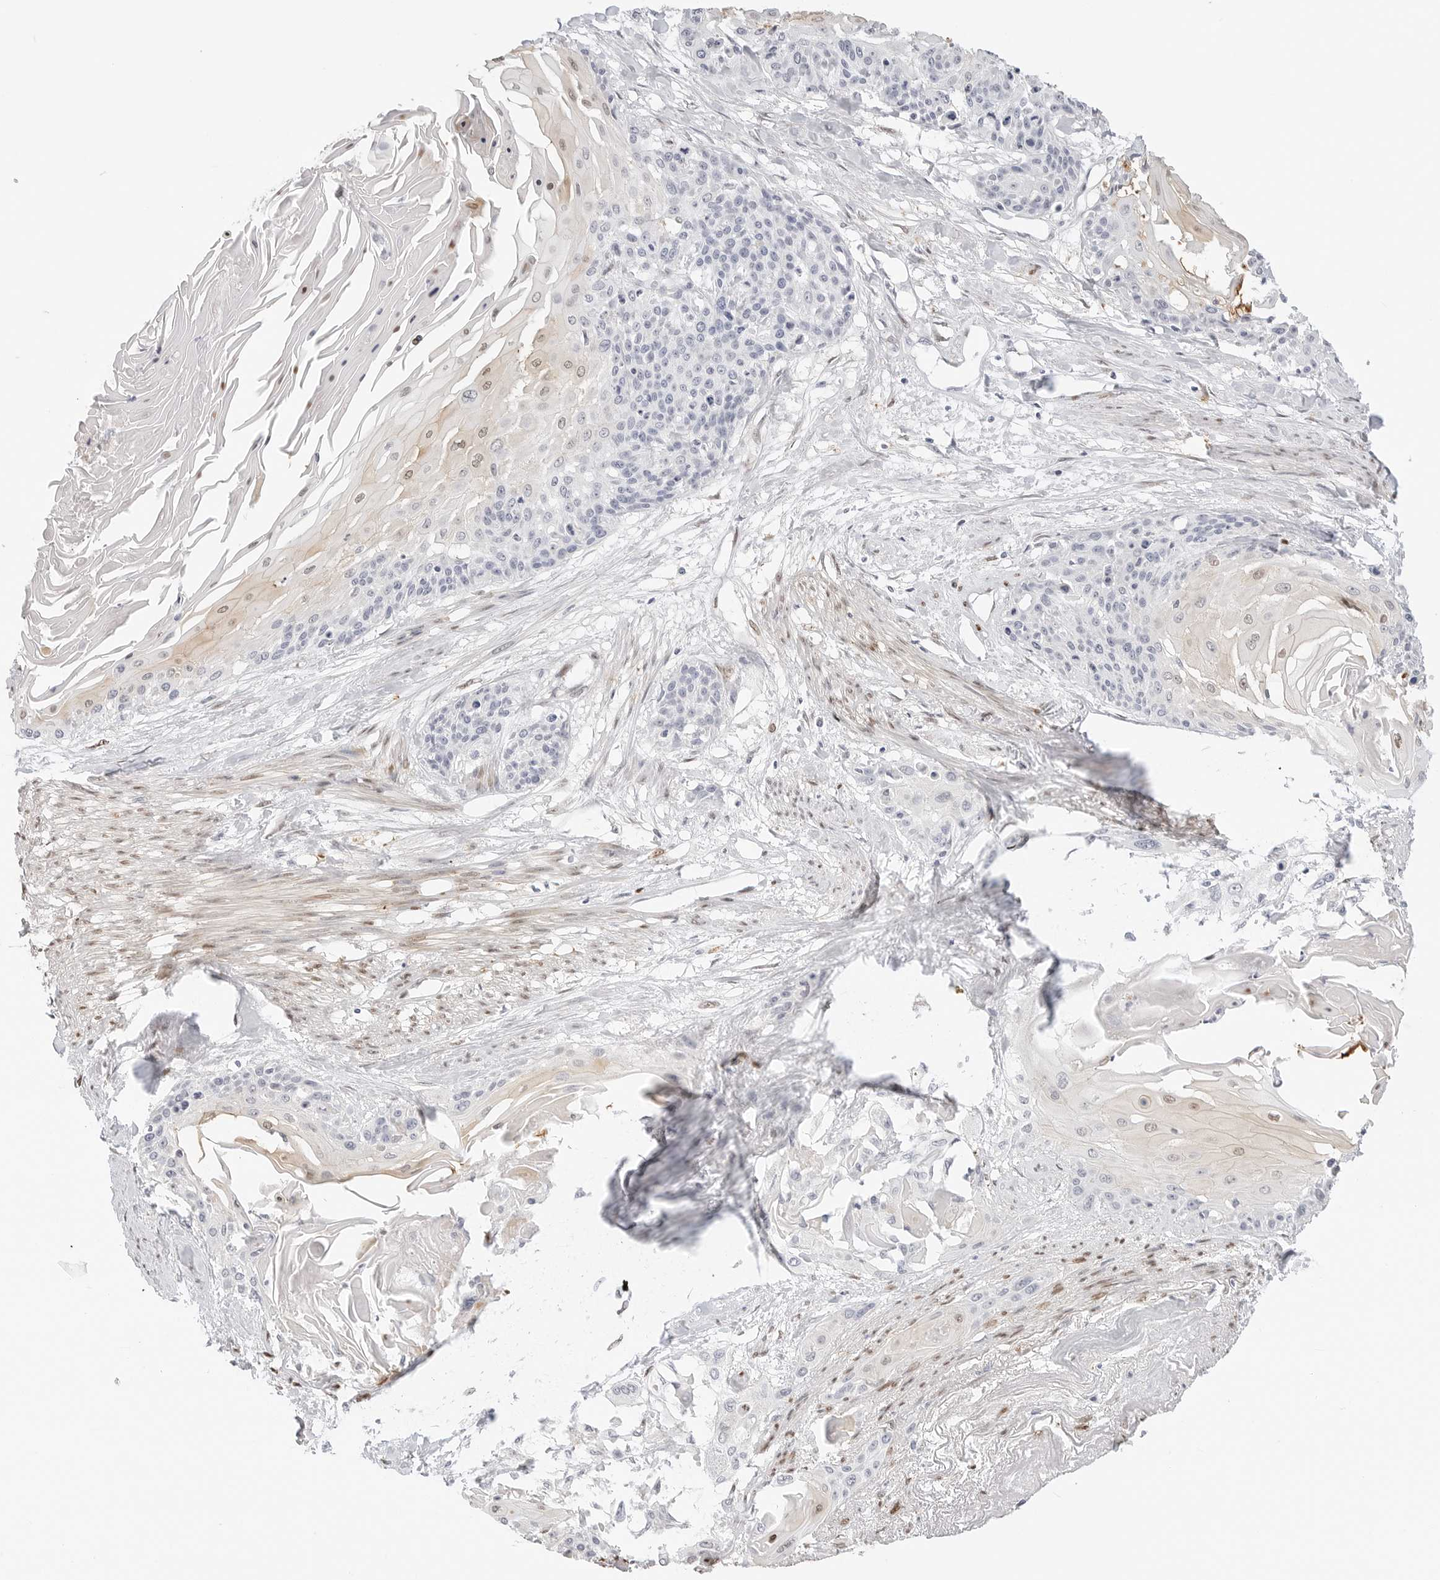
{"staining": {"intensity": "negative", "quantity": "none", "location": "none"}, "tissue": "cervical cancer", "cell_type": "Tumor cells", "image_type": "cancer", "snomed": [{"axis": "morphology", "description": "Squamous cell carcinoma, NOS"}, {"axis": "topography", "description": "Cervix"}], "caption": "Cervical cancer (squamous cell carcinoma) was stained to show a protein in brown. There is no significant staining in tumor cells.", "gene": "SPIDR", "patient": {"sex": "female", "age": 57}}